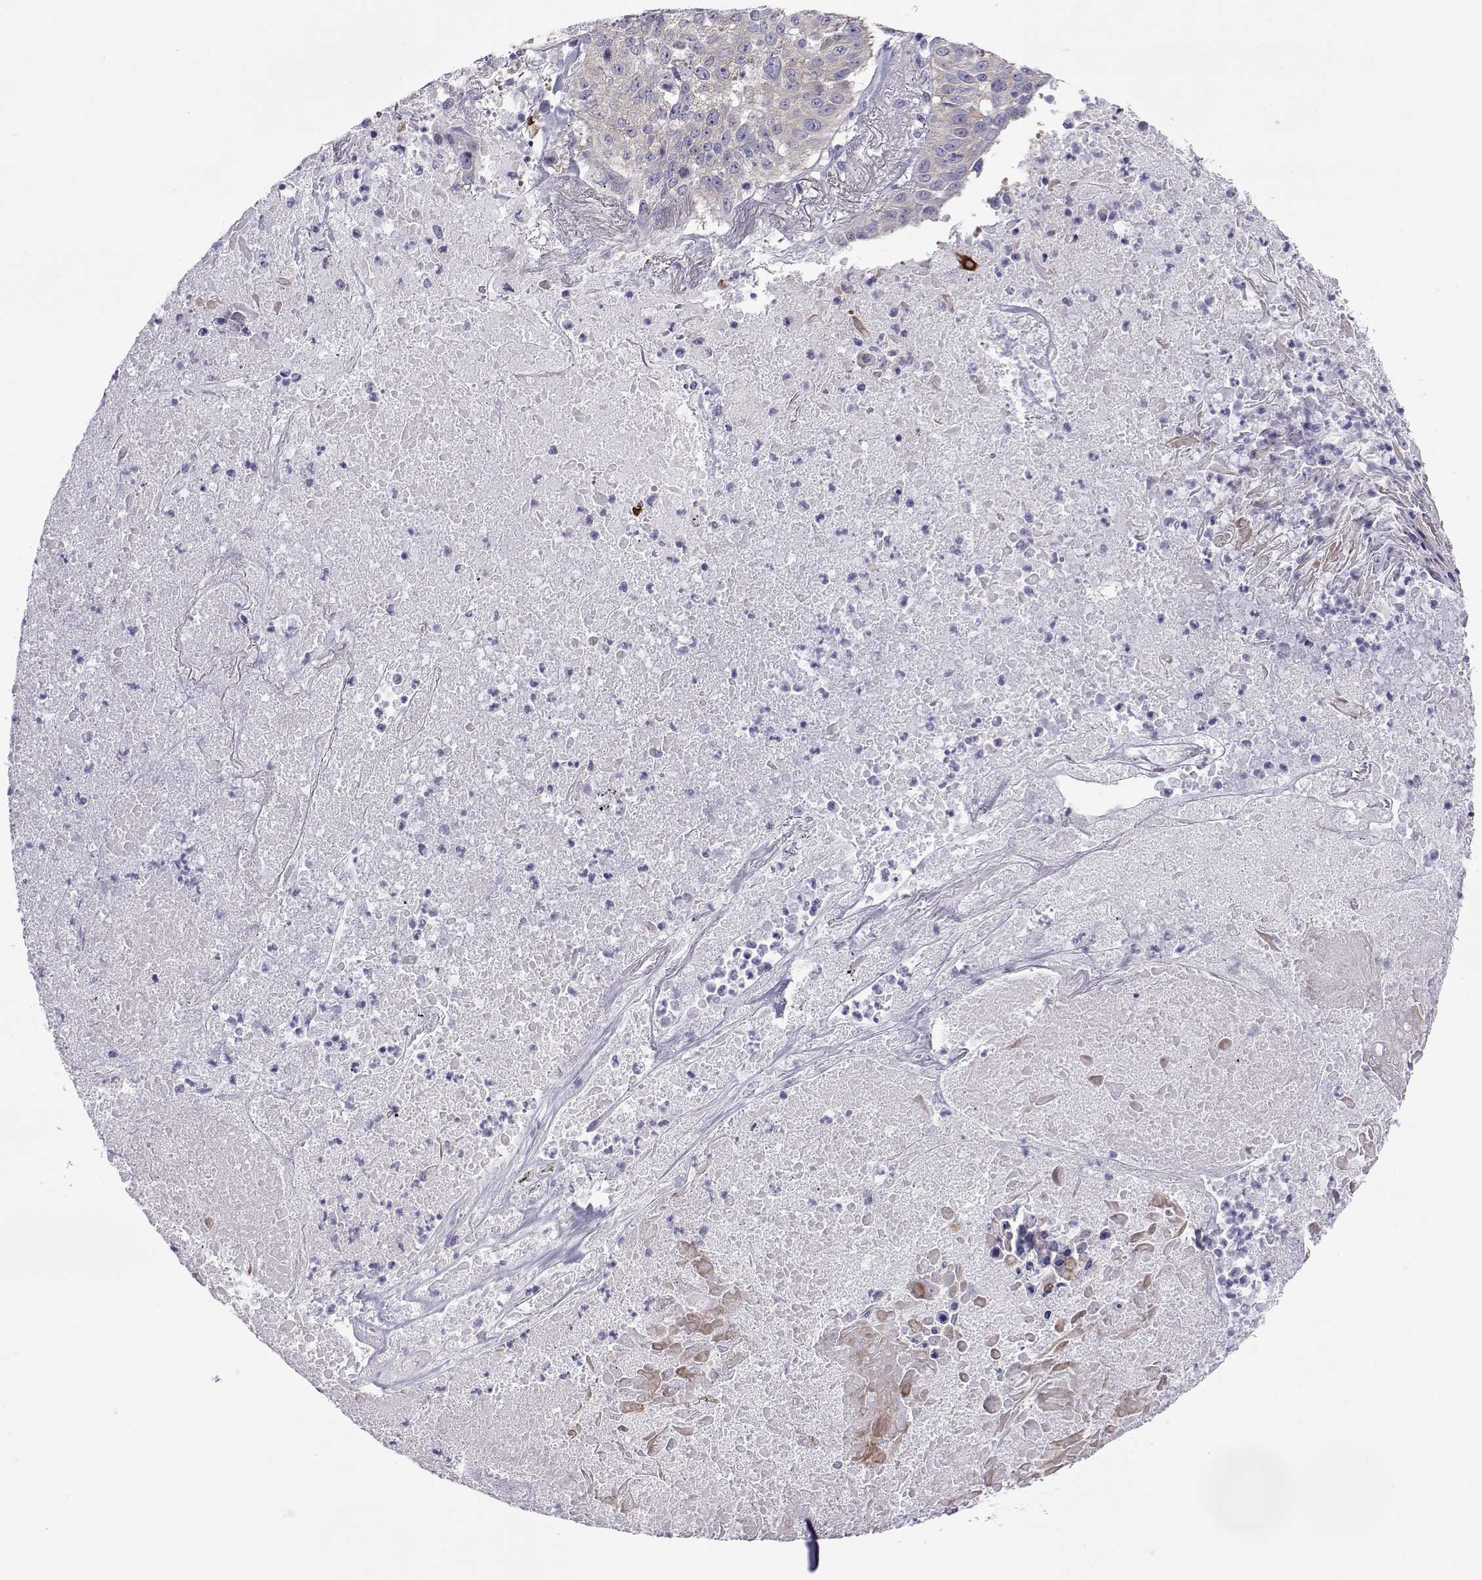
{"staining": {"intensity": "weak", "quantity": "25%-75%", "location": "cytoplasmic/membranous"}, "tissue": "lung cancer", "cell_type": "Tumor cells", "image_type": "cancer", "snomed": [{"axis": "morphology", "description": "Squamous cell carcinoma, NOS"}, {"axis": "topography", "description": "Lung"}], "caption": "Lung cancer (squamous cell carcinoma) stained with a protein marker demonstrates weak staining in tumor cells.", "gene": "COL22A1", "patient": {"sex": "male", "age": 64}}